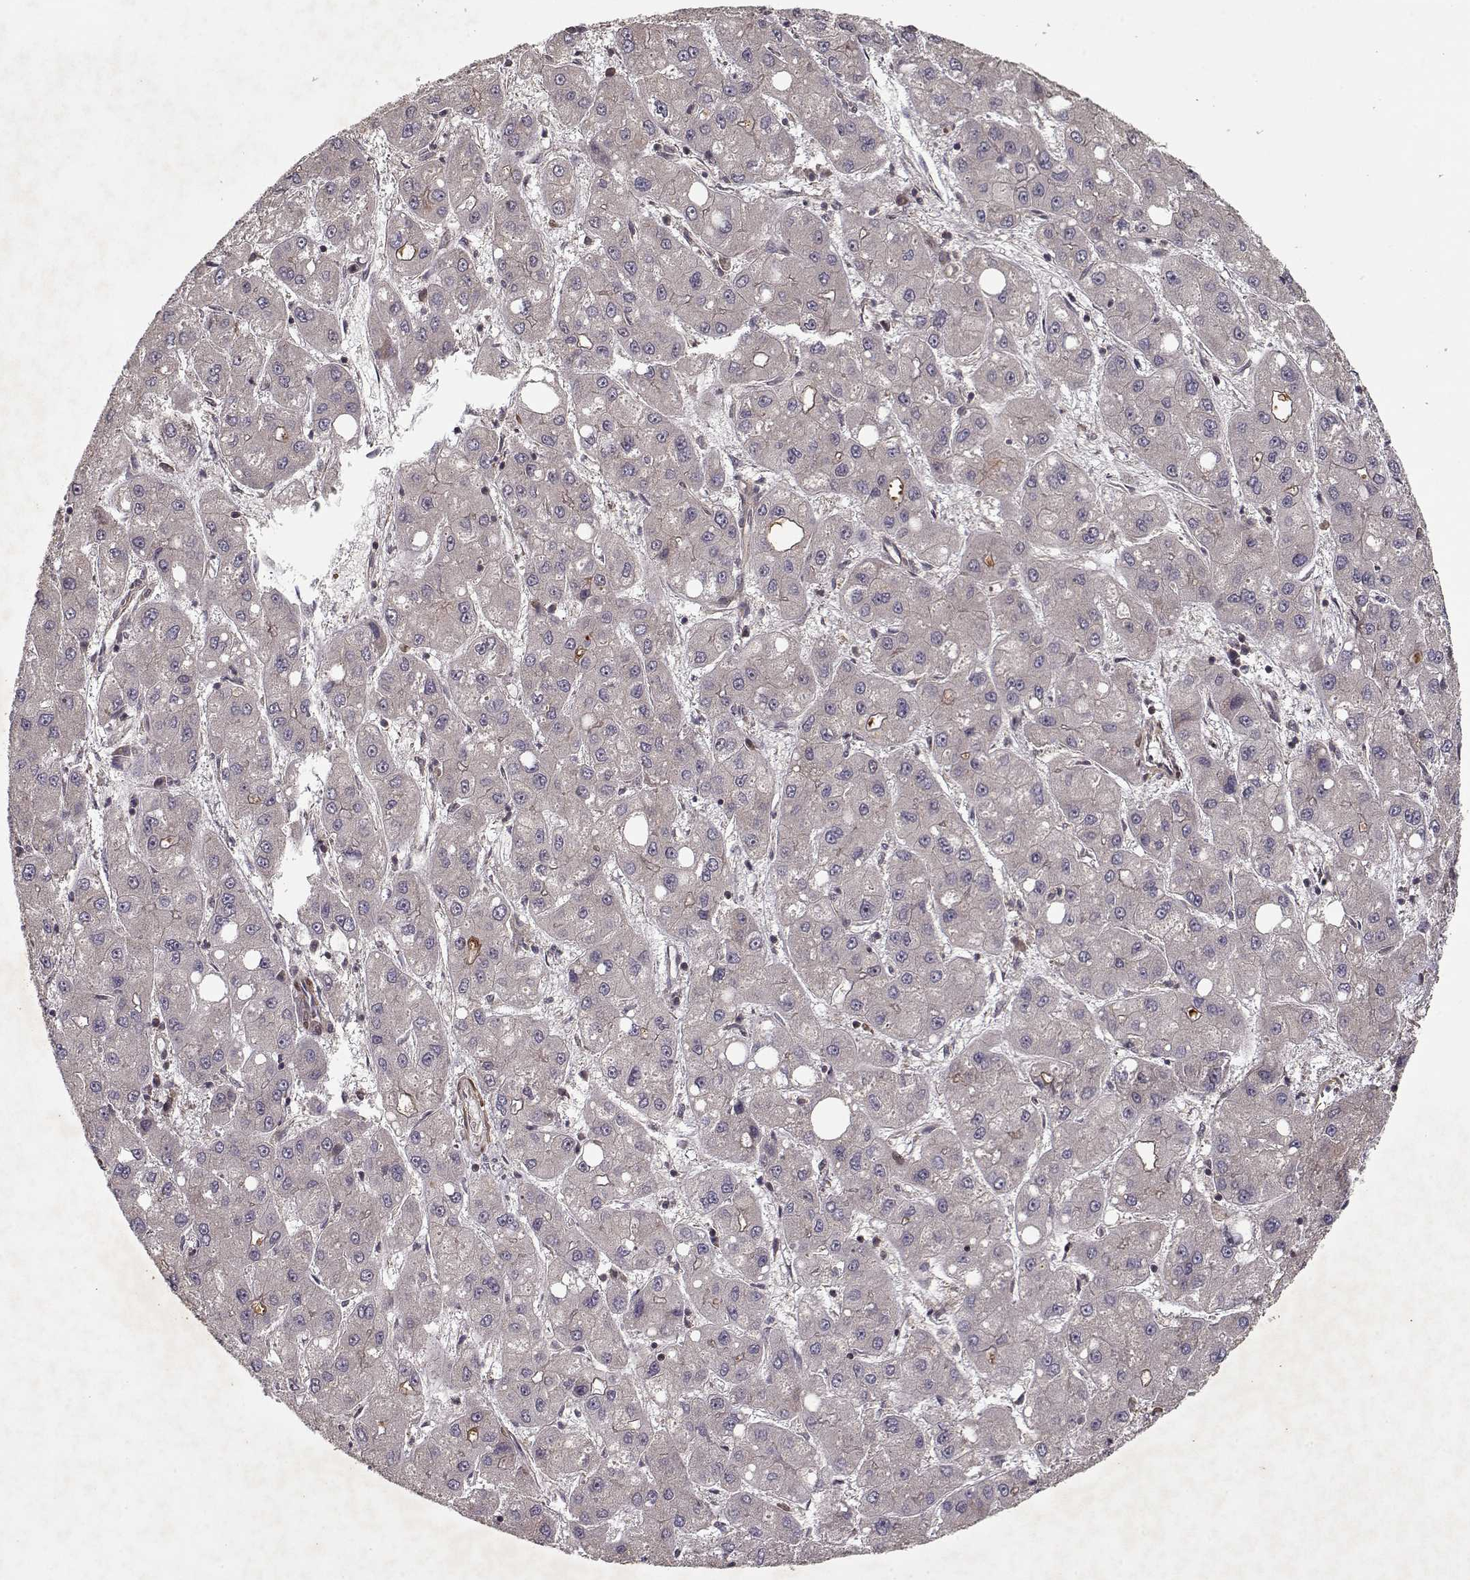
{"staining": {"intensity": "negative", "quantity": "none", "location": "none"}, "tissue": "liver cancer", "cell_type": "Tumor cells", "image_type": "cancer", "snomed": [{"axis": "morphology", "description": "Carcinoma, Hepatocellular, NOS"}, {"axis": "topography", "description": "Liver"}], "caption": "Protein analysis of hepatocellular carcinoma (liver) shows no significant positivity in tumor cells.", "gene": "PPP1R12A", "patient": {"sex": "male", "age": 73}}